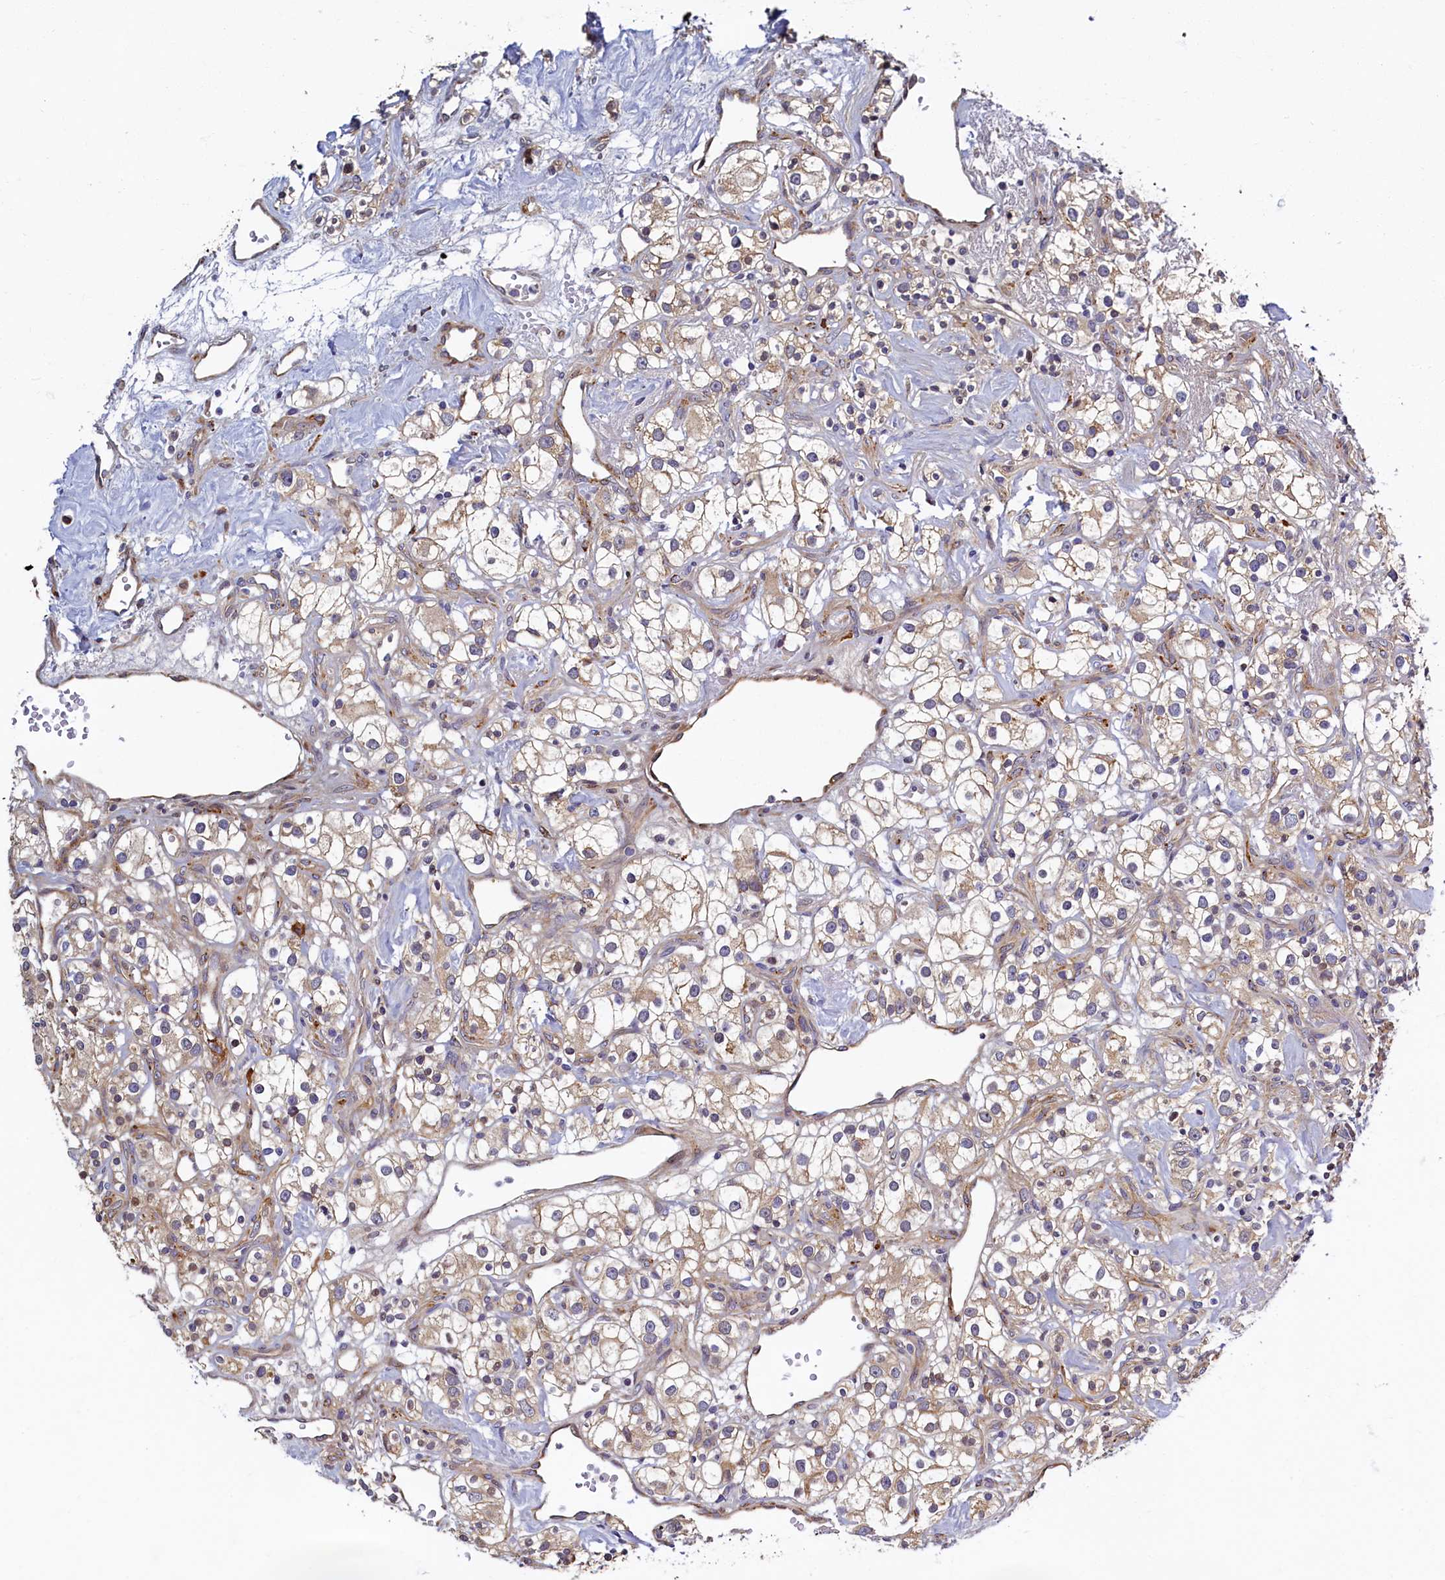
{"staining": {"intensity": "weak", "quantity": "<25%", "location": "cytoplasmic/membranous"}, "tissue": "renal cancer", "cell_type": "Tumor cells", "image_type": "cancer", "snomed": [{"axis": "morphology", "description": "Adenocarcinoma, NOS"}, {"axis": "topography", "description": "Kidney"}], "caption": "Immunohistochemistry (IHC) micrograph of neoplastic tissue: human adenocarcinoma (renal) stained with DAB exhibits no significant protein expression in tumor cells.", "gene": "SLC16A14", "patient": {"sex": "male", "age": 77}}